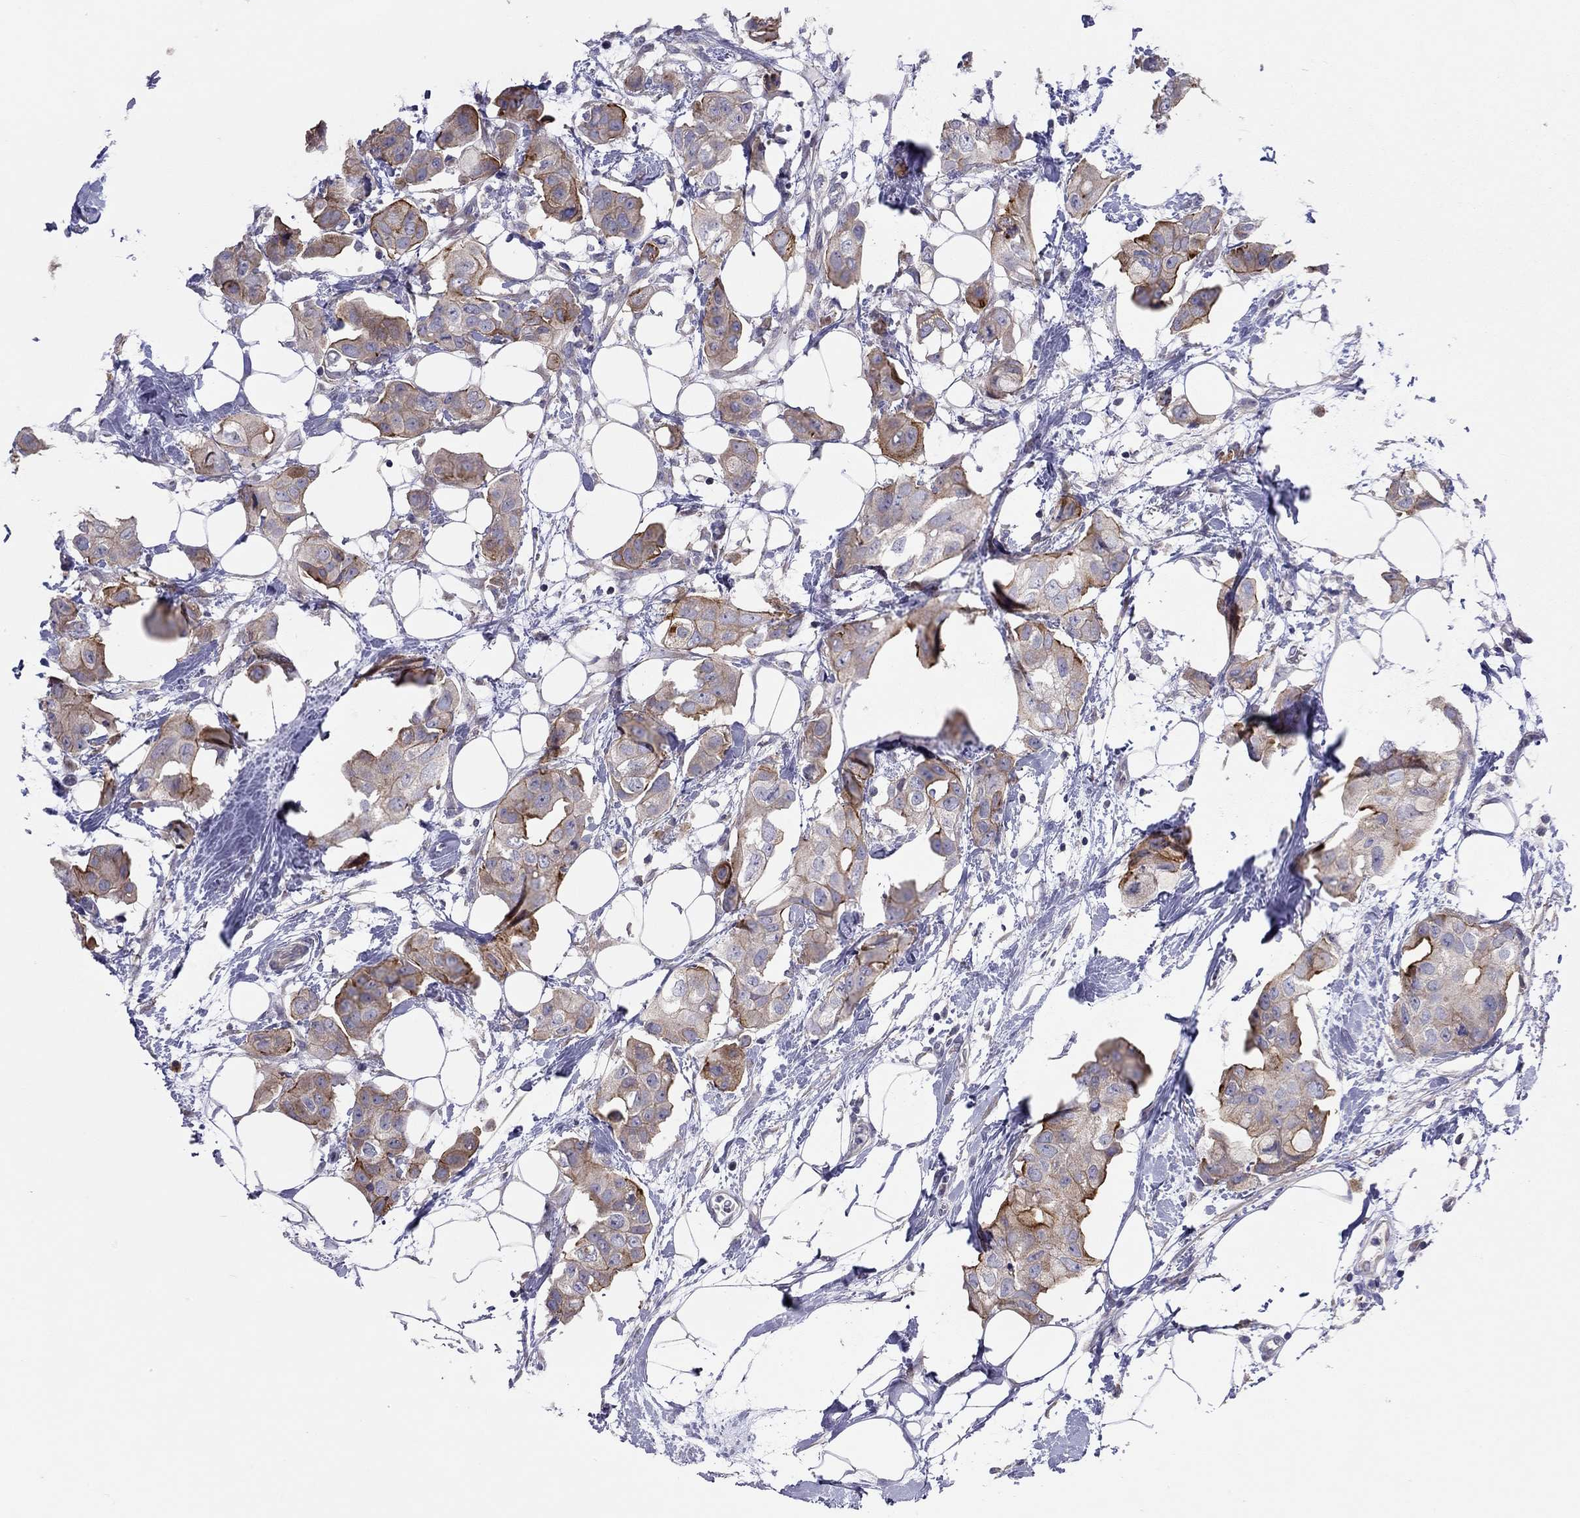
{"staining": {"intensity": "strong", "quantity": "25%-75%", "location": "cytoplasmic/membranous"}, "tissue": "breast cancer", "cell_type": "Tumor cells", "image_type": "cancer", "snomed": [{"axis": "morphology", "description": "Normal tissue, NOS"}, {"axis": "morphology", "description": "Duct carcinoma"}, {"axis": "topography", "description": "Breast"}], "caption": "The immunohistochemical stain labels strong cytoplasmic/membranous positivity in tumor cells of breast cancer (intraductal carcinoma) tissue. (IHC, brightfield microscopy, high magnification).", "gene": "SYTL2", "patient": {"sex": "female", "age": 40}}